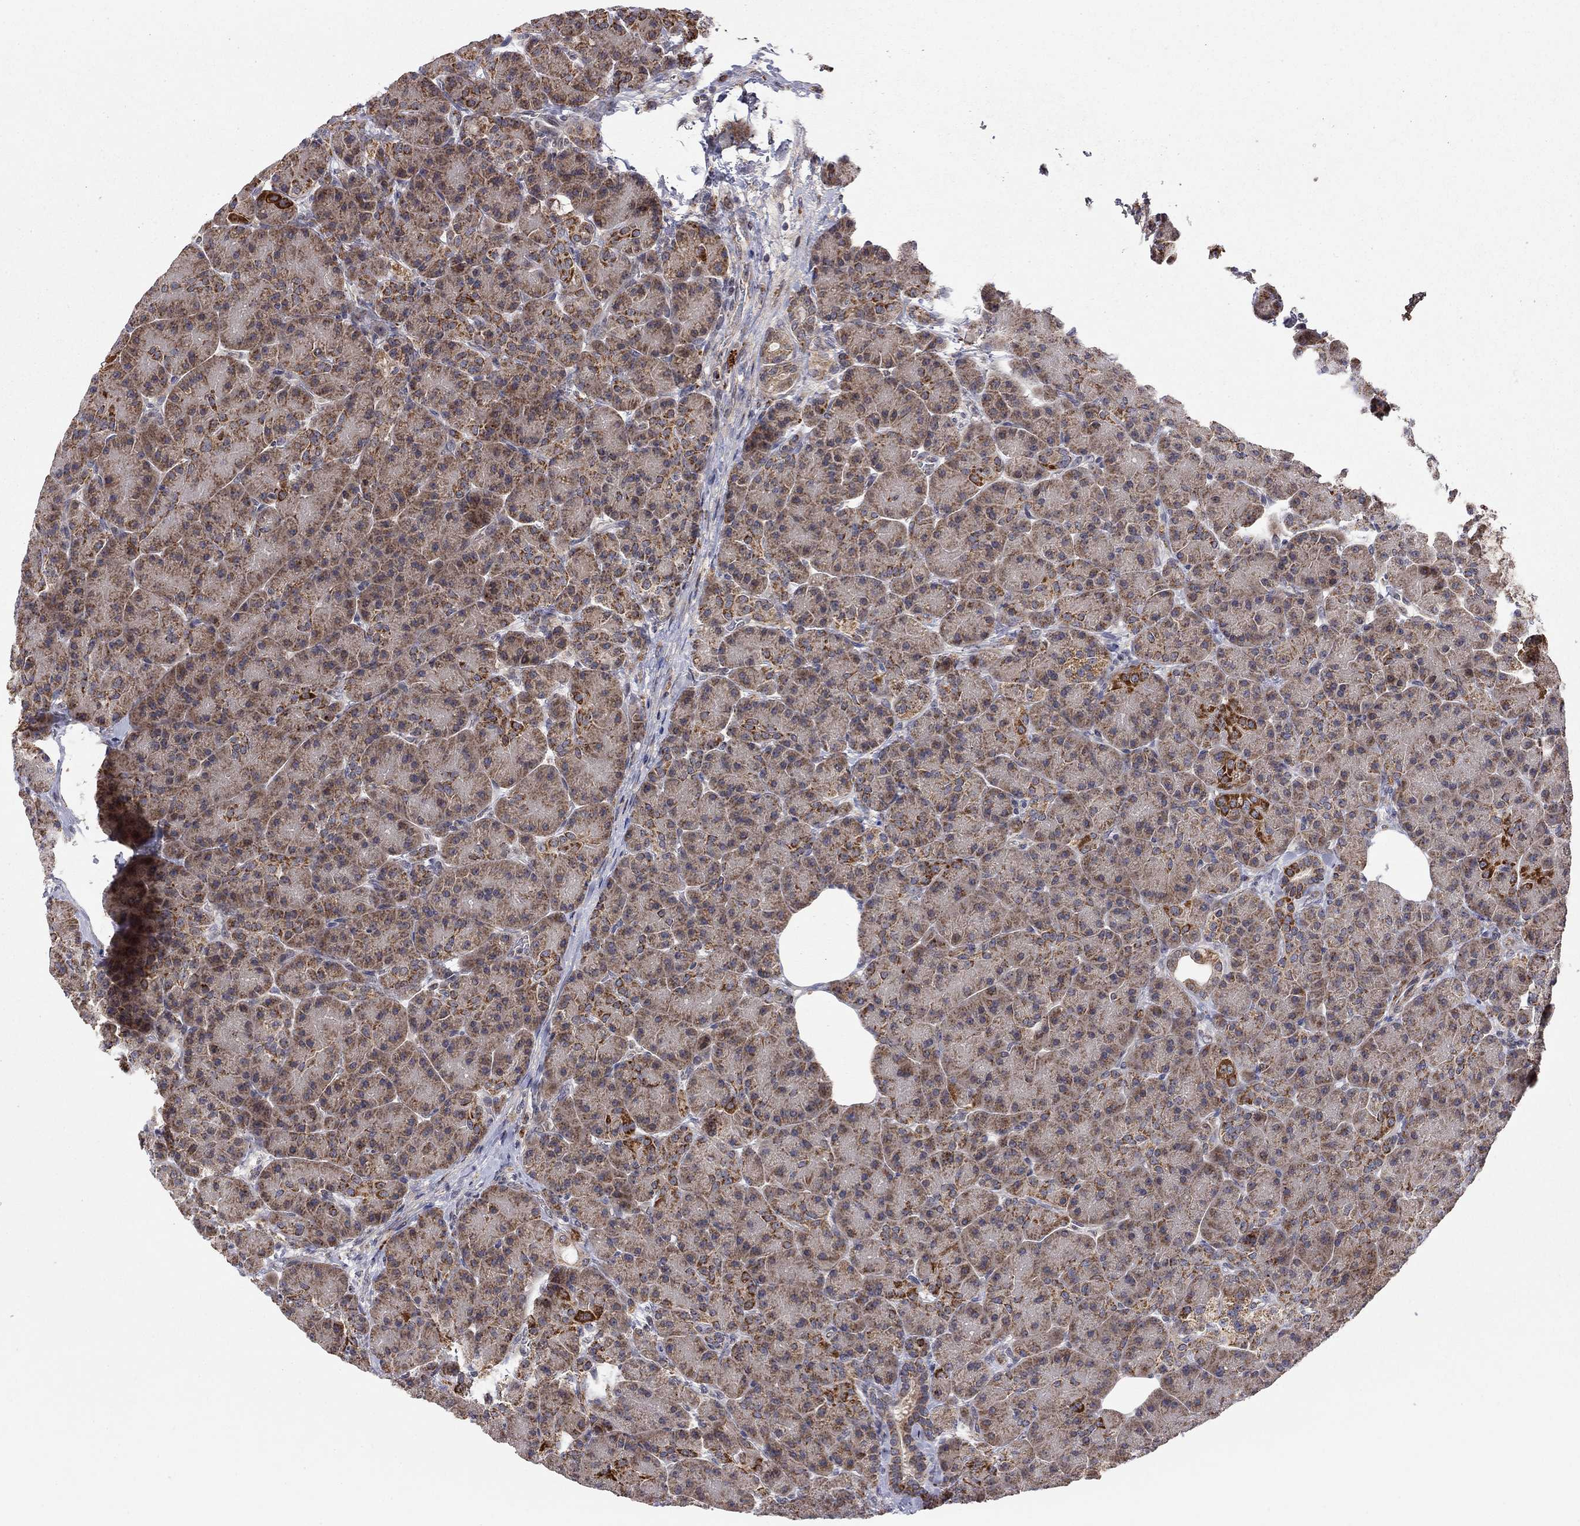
{"staining": {"intensity": "strong", "quantity": "<25%", "location": "cytoplasmic/membranous"}, "tissue": "pancreas", "cell_type": "Exocrine glandular cells", "image_type": "normal", "snomed": [{"axis": "morphology", "description": "Normal tissue, NOS"}, {"axis": "topography", "description": "Pancreas"}], "caption": "Immunohistochemical staining of unremarkable pancreas exhibits strong cytoplasmic/membranous protein expression in approximately <25% of exocrine glandular cells.", "gene": "IDS", "patient": {"sex": "female", "age": 63}}